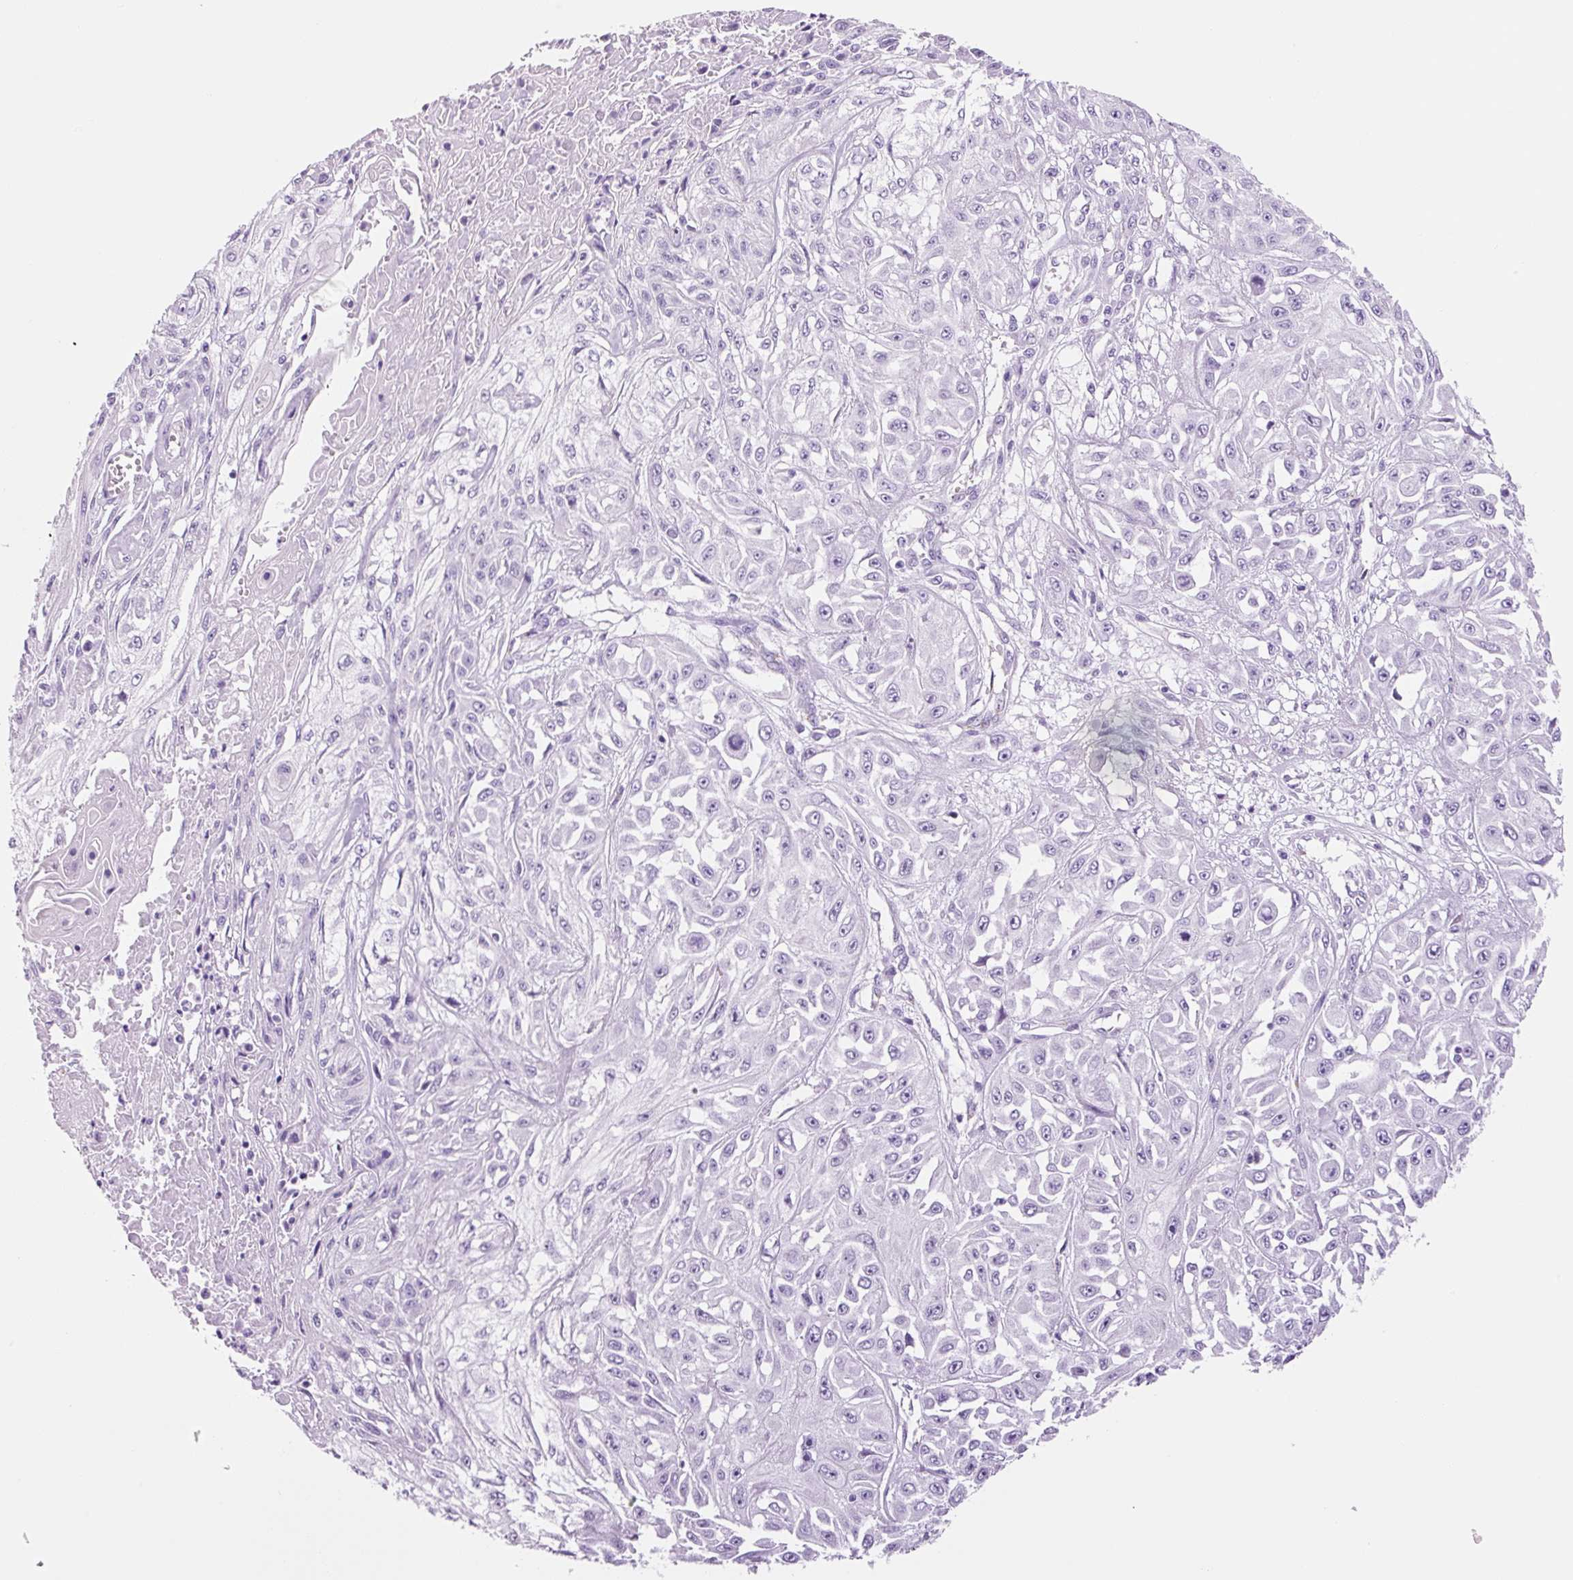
{"staining": {"intensity": "negative", "quantity": "none", "location": "none"}, "tissue": "skin cancer", "cell_type": "Tumor cells", "image_type": "cancer", "snomed": [{"axis": "morphology", "description": "Squamous cell carcinoma, NOS"}, {"axis": "morphology", "description": "Squamous cell carcinoma, metastatic, NOS"}, {"axis": "topography", "description": "Skin"}, {"axis": "topography", "description": "Lymph node"}], "caption": "The photomicrograph displays no significant staining in tumor cells of skin metastatic squamous cell carcinoma. Brightfield microscopy of immunohistochemistry stained with DAB (3,3'-diaminobenzidine) (brown) and hematoxylin (blue), captured at high magnification.", "gene": "ADSS1", "patient": {"sex": "male", "age": 75}}